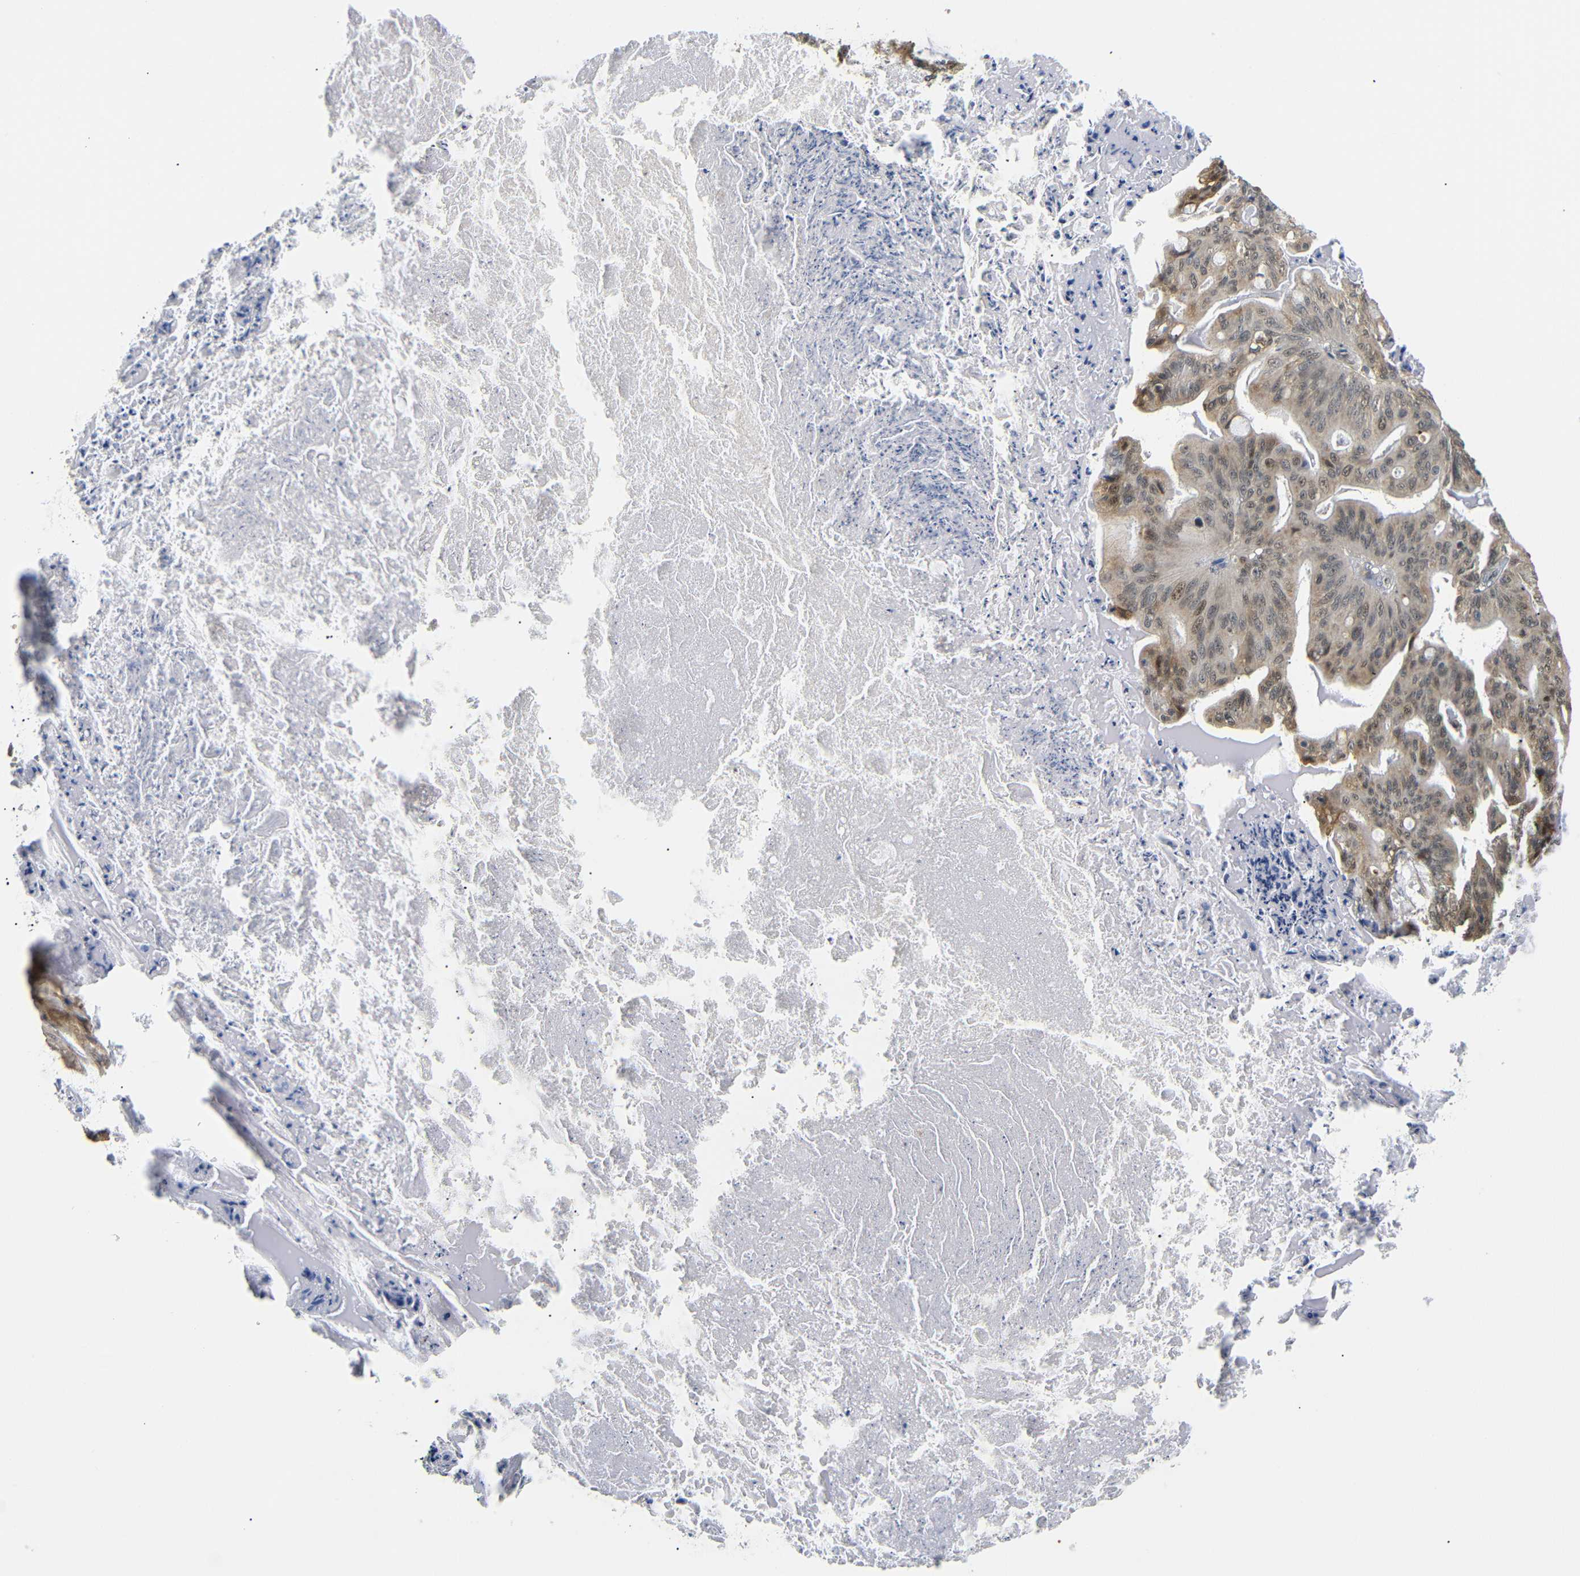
{"staining": {"intensity": "moderate", "quantity": ">75%", "location": "cytoplasmic/membranous,nuclear"}, "tissue": "ovarian cancer", "cell_type": "Tumor cells", "image_type": "cancer", "snomed": [{"axis": "morphology", "description": "Cystadenocarcinoma, mucinous, NOS"}, {"axis": "topography", "description": "Ovary"}], "caption": "Ovarian cancer (mucinous cystadenocarcinoma) stained with a protein marker demonstrates moderate staining in tumor cells.", "gene": "GJA5", "patient": {"sex": "female", "age": 36}}